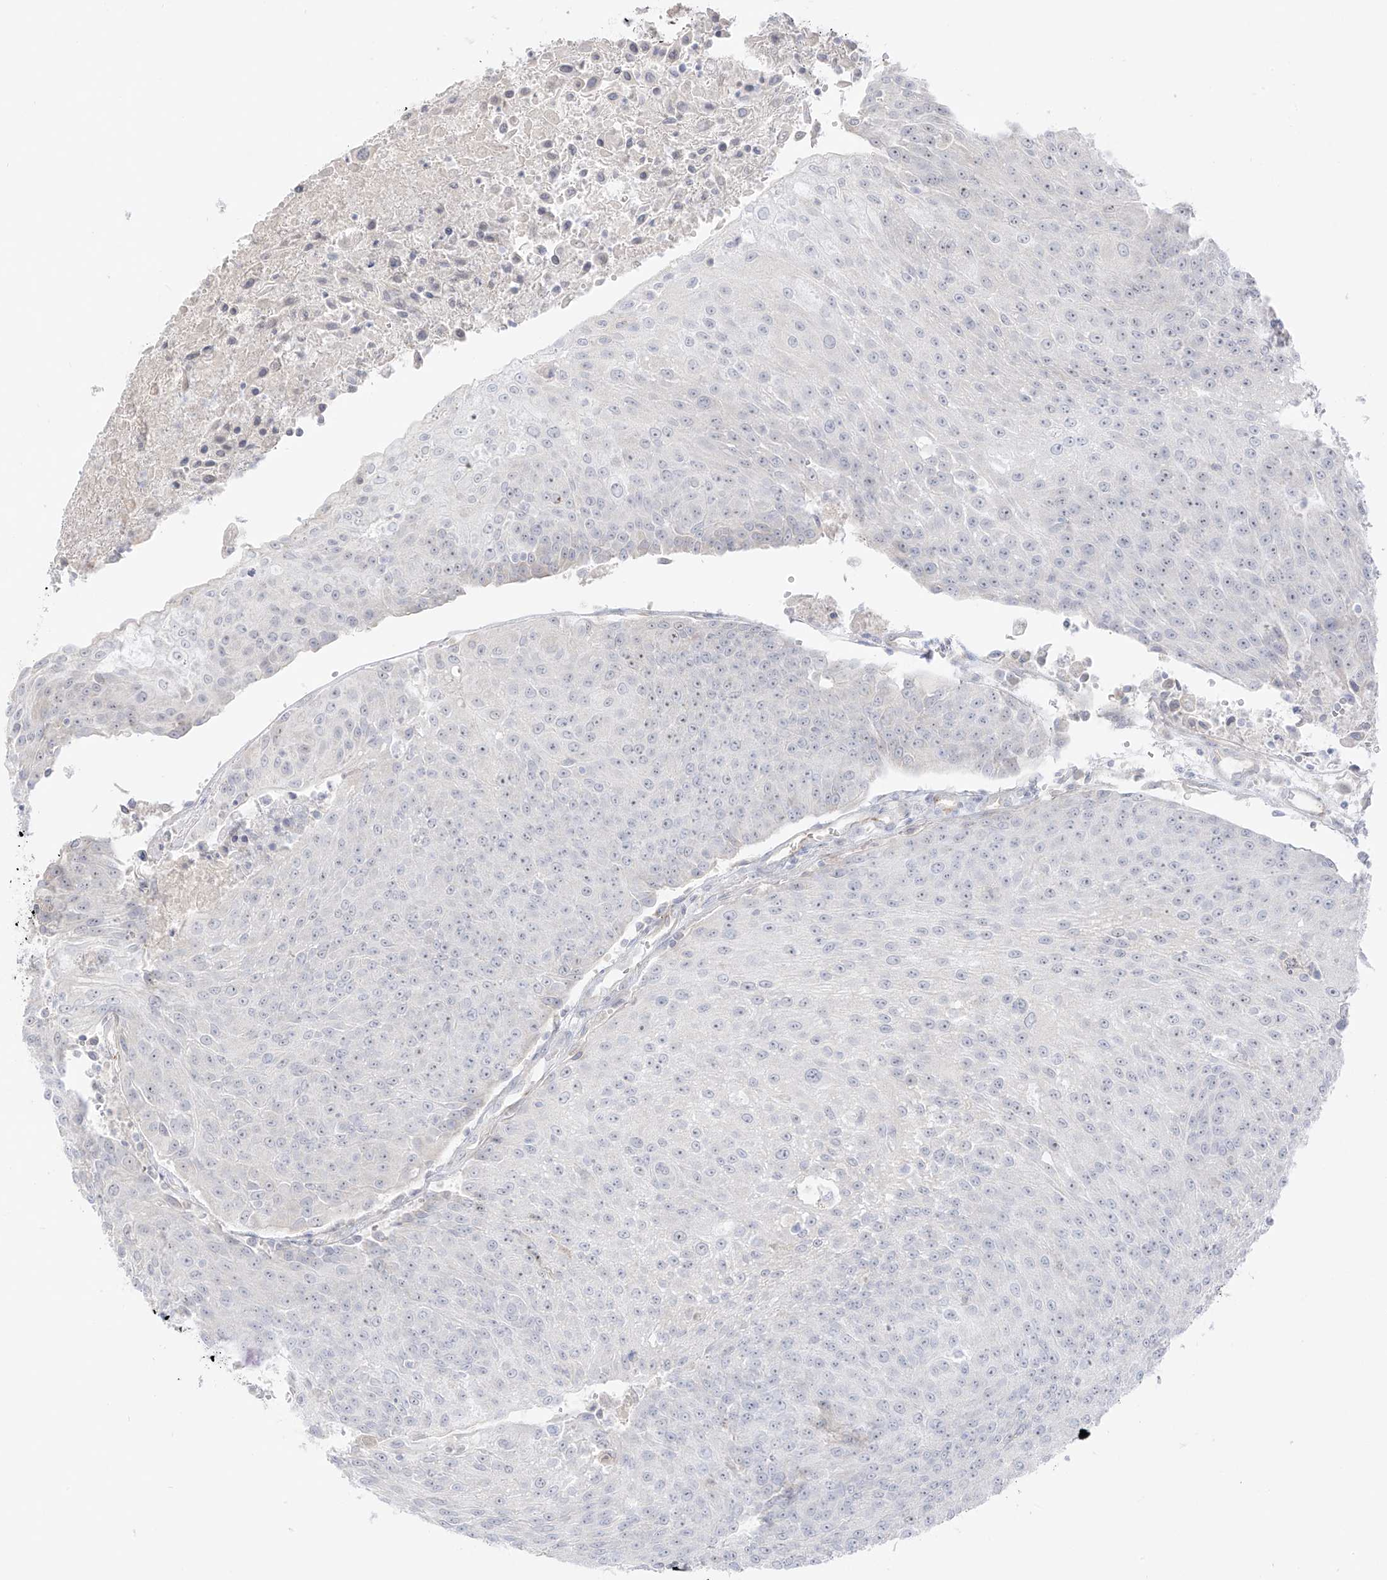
{"staining": {"intensity": "negative", "quantity": "none", "location": "none"}, "tissue": "urothelial cancer", "cell_type": "Tumor cells", "image_type": "cancer", "snomed": [{"axis": "morphology", "description": "Urothelial carcinoma, High grade"}, {"axis": "topography", "description": "Urinary bladder"}], "caption": "Tumor cells show no significant protein positivity in high-grade urothelial carcinoma. (DAB (3,3'-diaminobenzidine) immunohistochemistry (IHC), high magnification).", "gene": "C11orf87", "patient": {"sex": "female", "age": 85}}